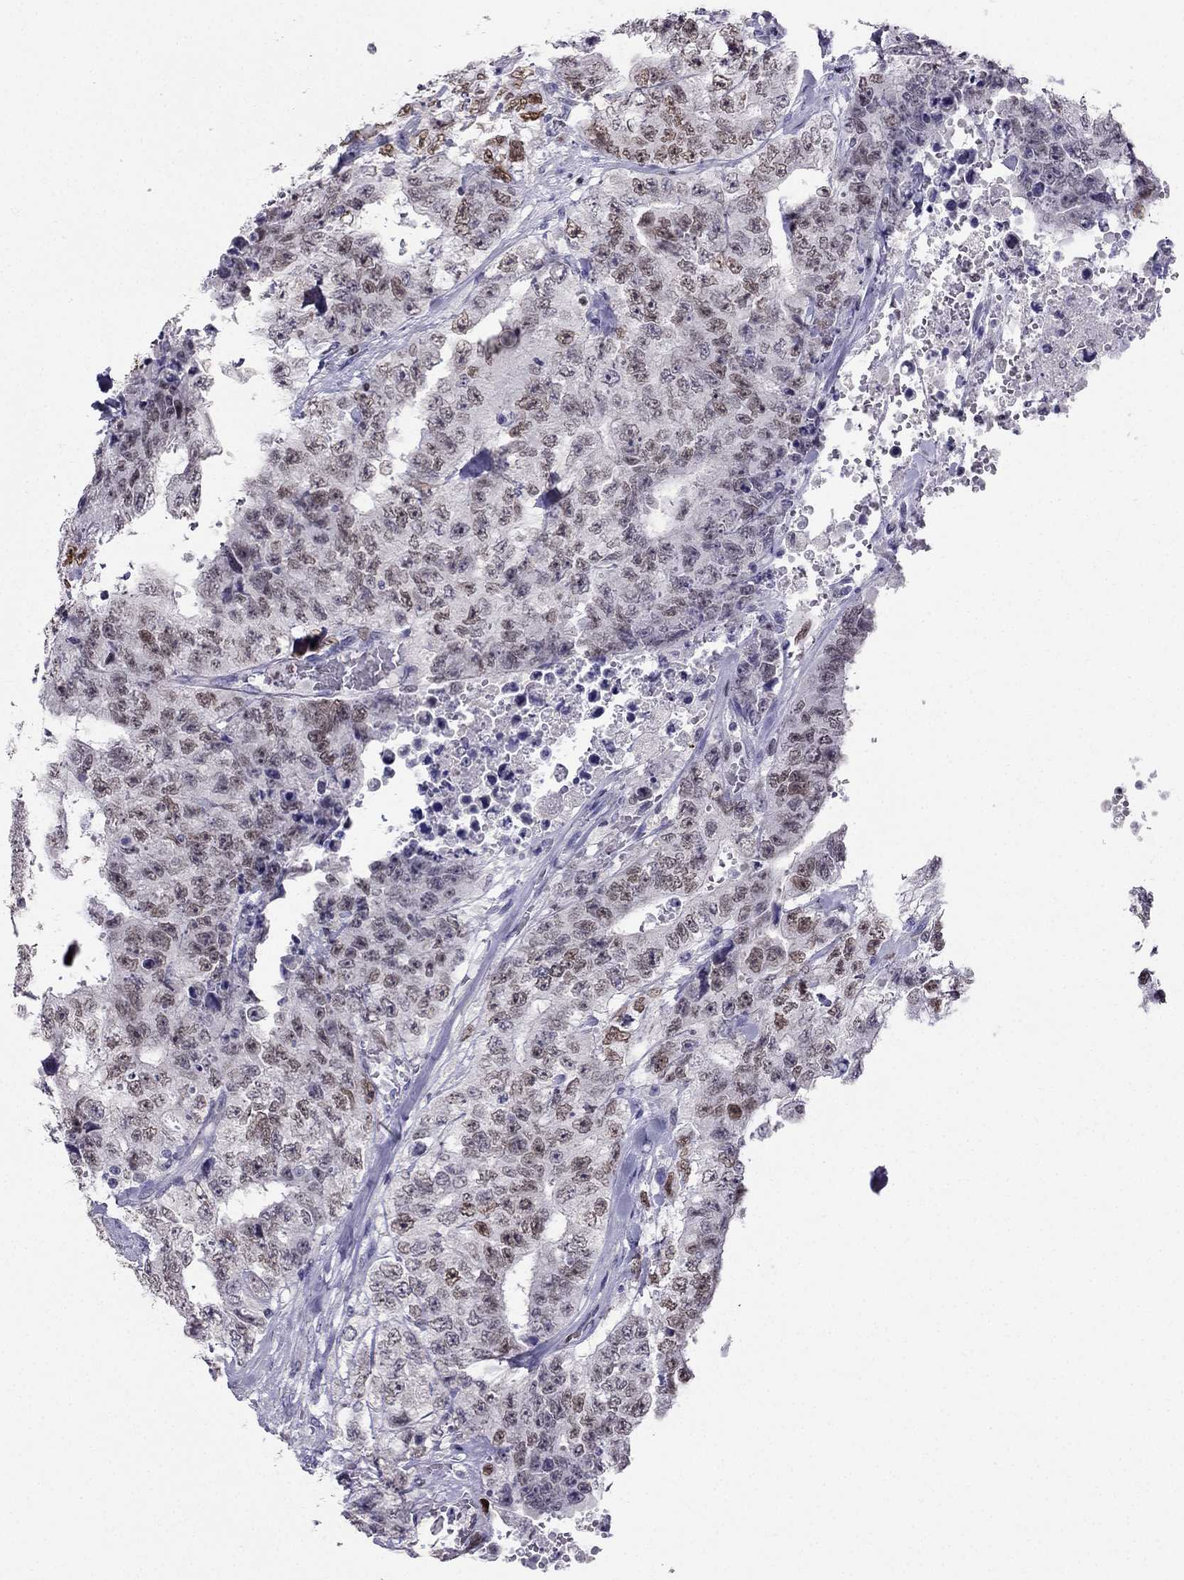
{"staining": {"intensity": "moderate", "quantity": "25%-75%", "location": "nuclear"}, "tissue": "testis cancer", "cell_type": "Tumor cells", "image_type": "cancer", "snomed": [{"axis": "morphology", "description": "Carcinoma, Embryonal, NOS"}, {"axis": "topography", "description": "Testis"}], "caption": "A brown stain labels moderate nuclear staining of a protein in human embryonal carcinoma (testis) tumor cells.", "gene": "ARID3A", "patient": {"sex": "male", "age": 24}}